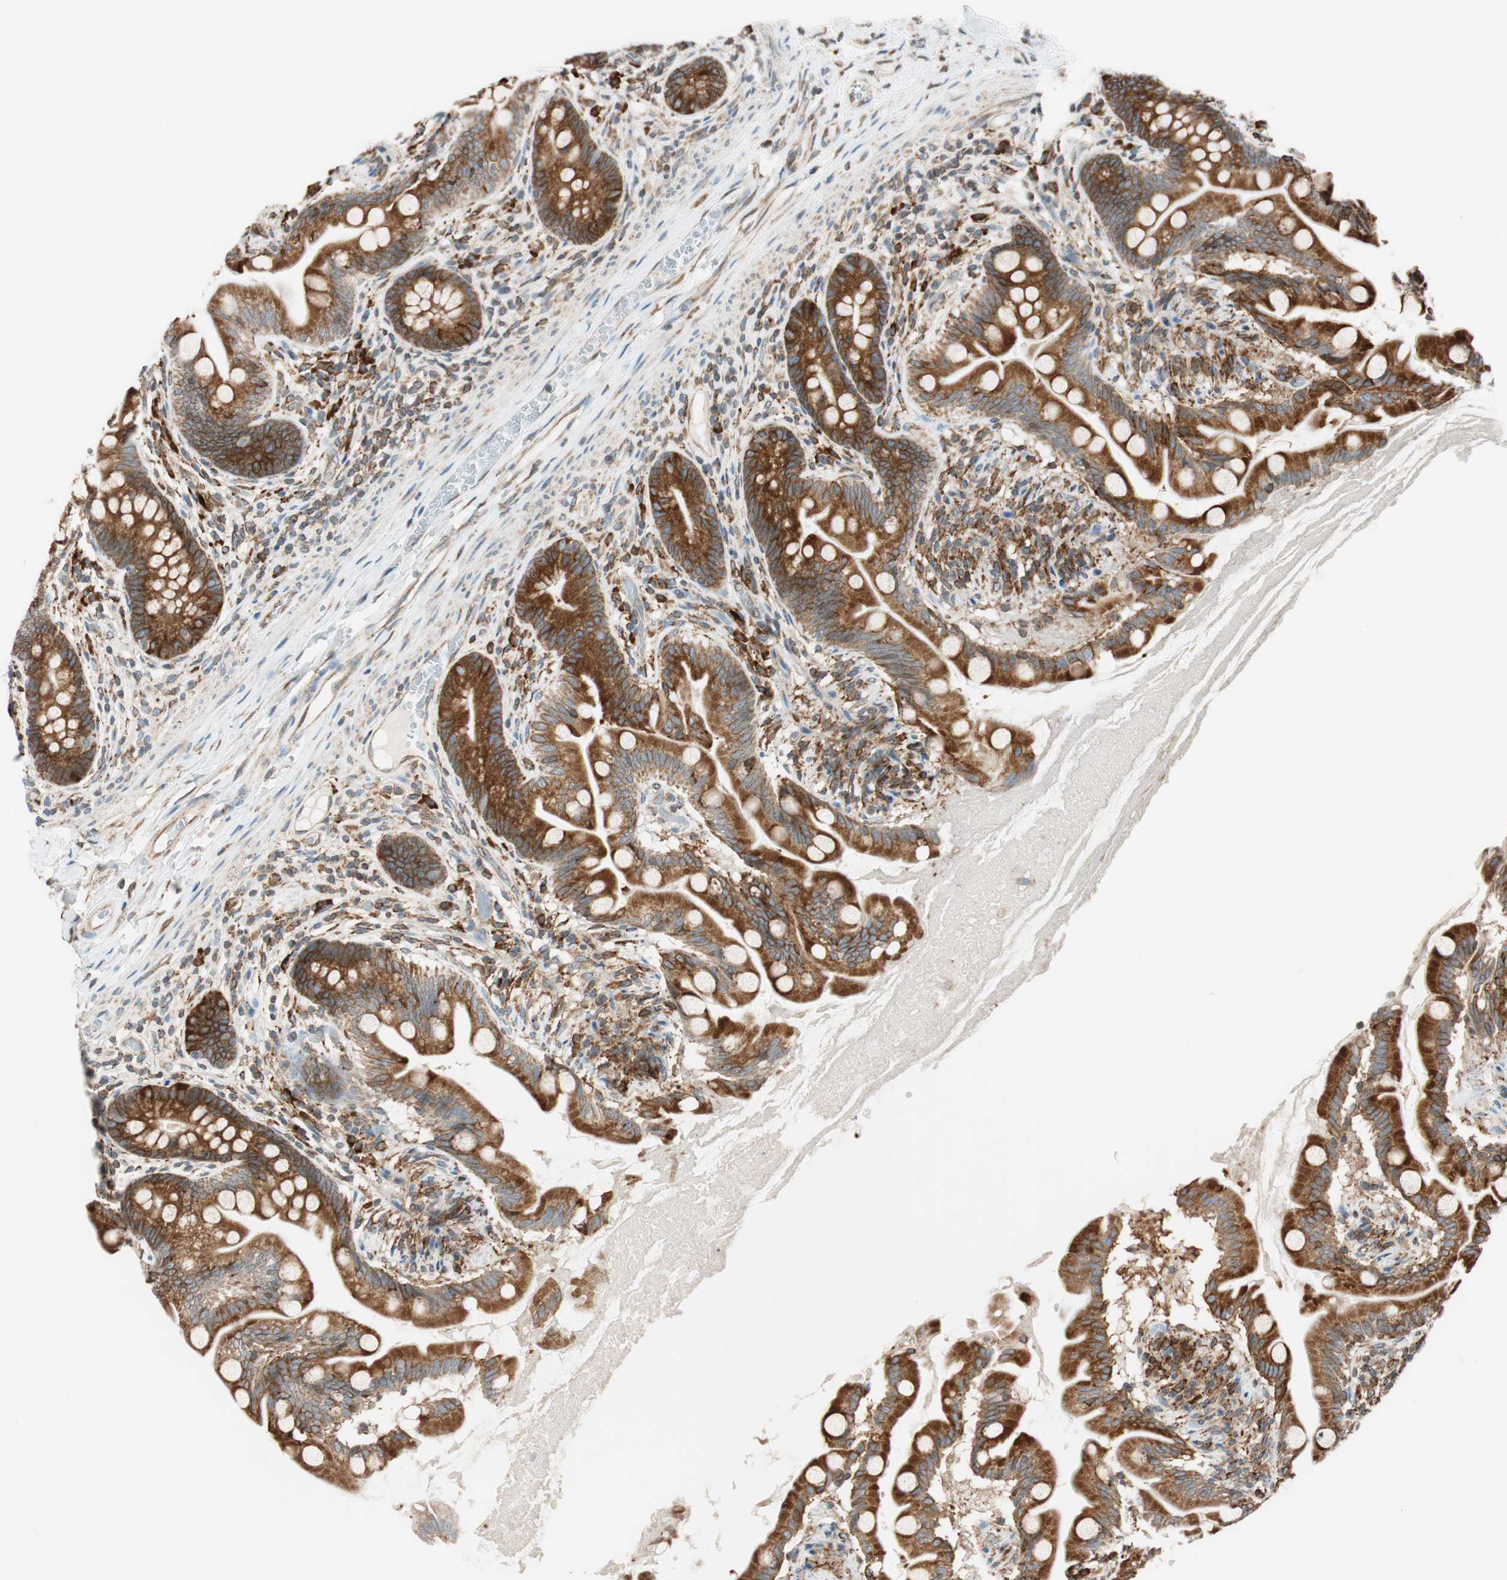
{"staining": {"intensity": "strong", "quantity": ">75%", "location": "cytoplasmic/membranous"}, "tissue": "small intestine", "cell_type": "Glandular cells", "image_type": "normal", "snomed": [{"axis": "morphology", "description": "Normal tissue, NOS"}, {"axis": "topography", "description": "Small intestine"}], "caption": "DAB (3,3'-diaminobenzidine) immunohistochemical staining of benign small intestine exhibits strong cytoplasmic/membranous protein expression in approximately >75% of glandular cells.", "gene": "PRKCSH", "patient": {"sex": "female", "age": 56}}